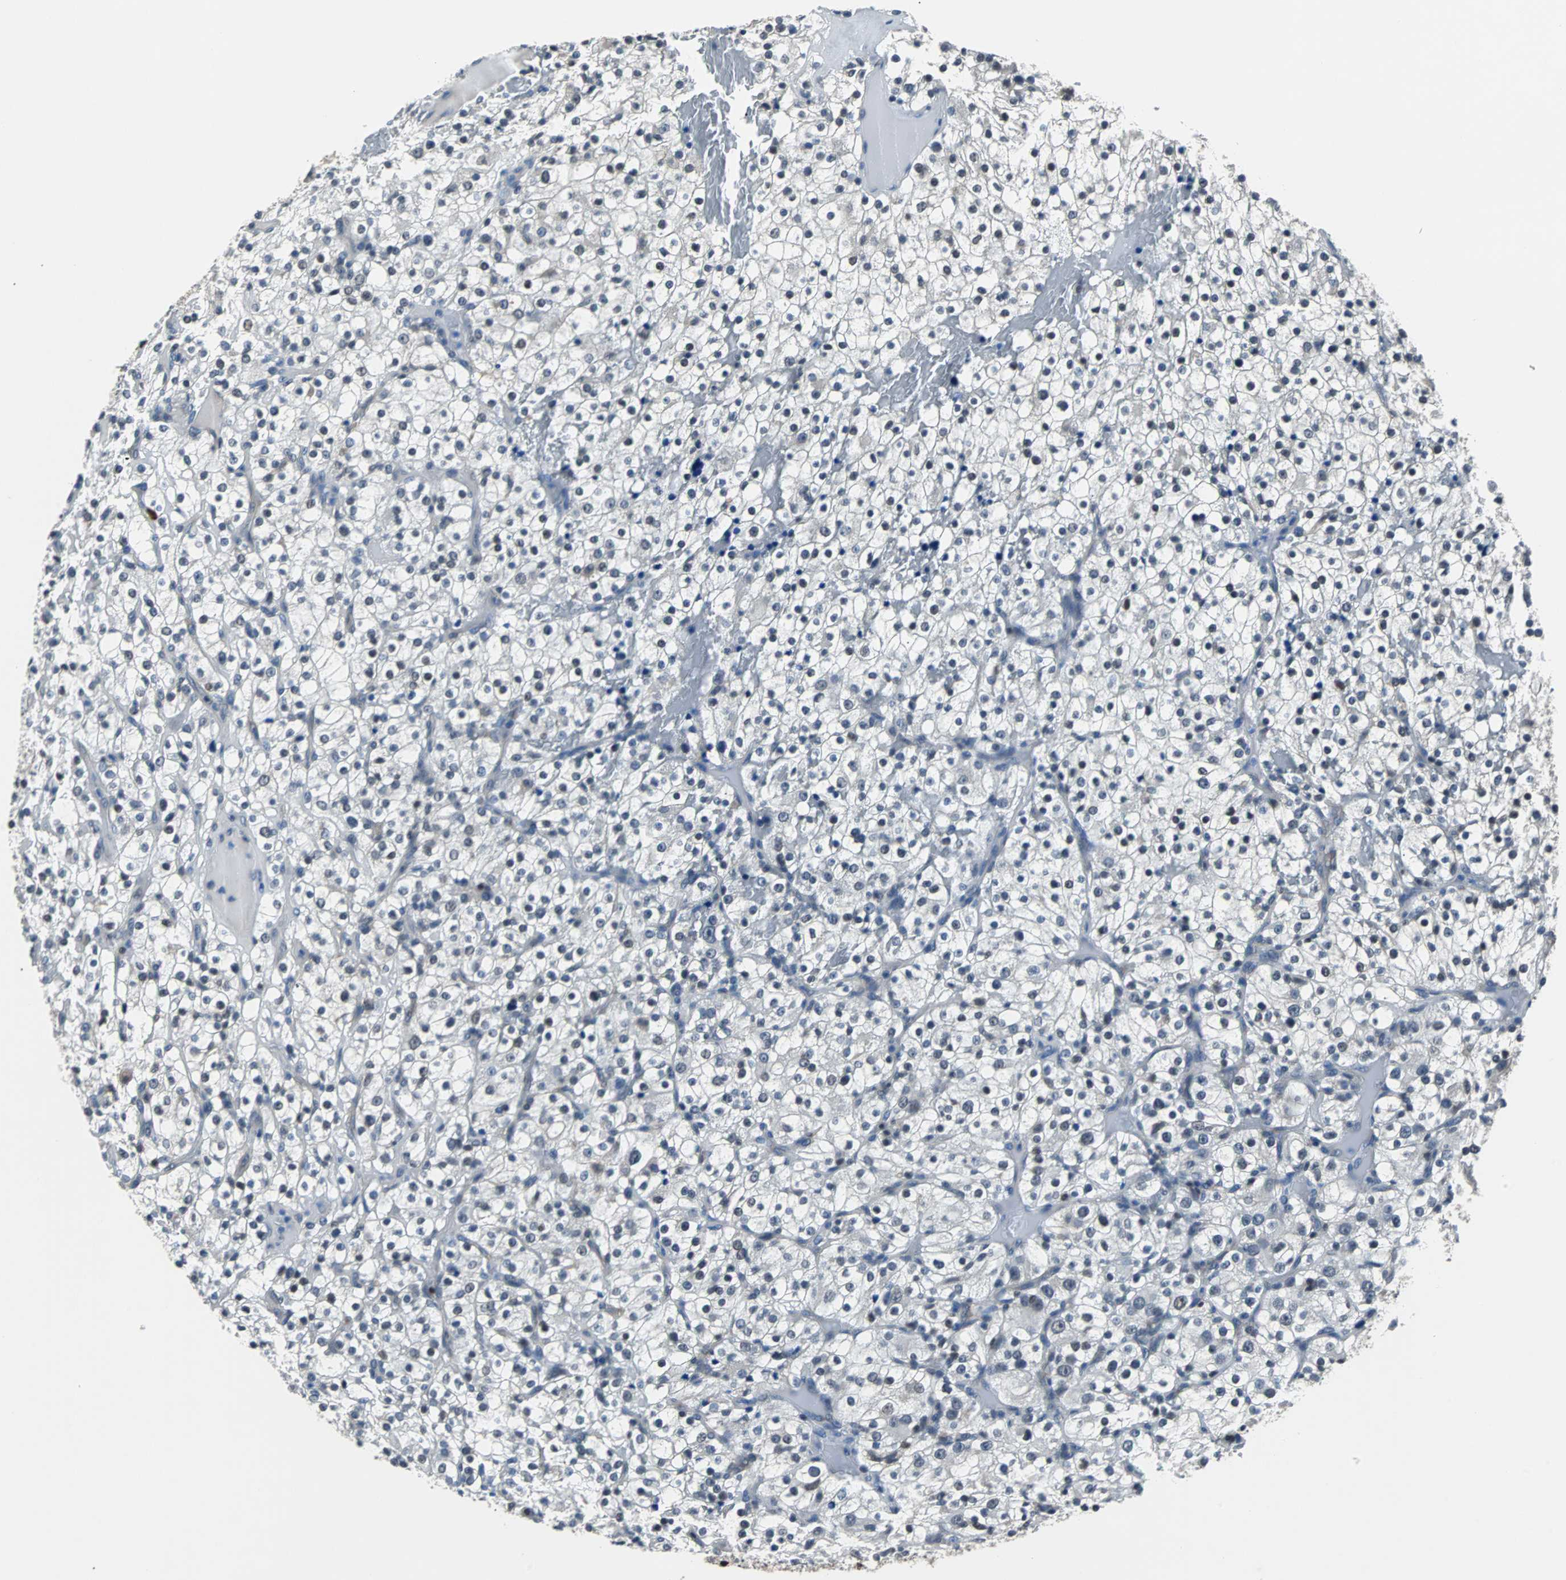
{"staining": {"intensity": "negative", "quantity": "none", "location": "none"}, "tissue": "renal cancer", "cell_type": "Tumor cells", "image_type": "cancer", "snomed": [{"axis": "morphology", "description": "Normal tissue, NOS"}, {"axis": "morphology", "description": "Adenocarcinoma, NOS"}, {"axis": "topography", "description": "Kidney"}], "caption": "Renal adenocarcinoma stained for a protein using immunohistochemistry exhibits no positivity tumor cells.", "gene": "USP28", "patient": {"sex": "female", "age": 72}}